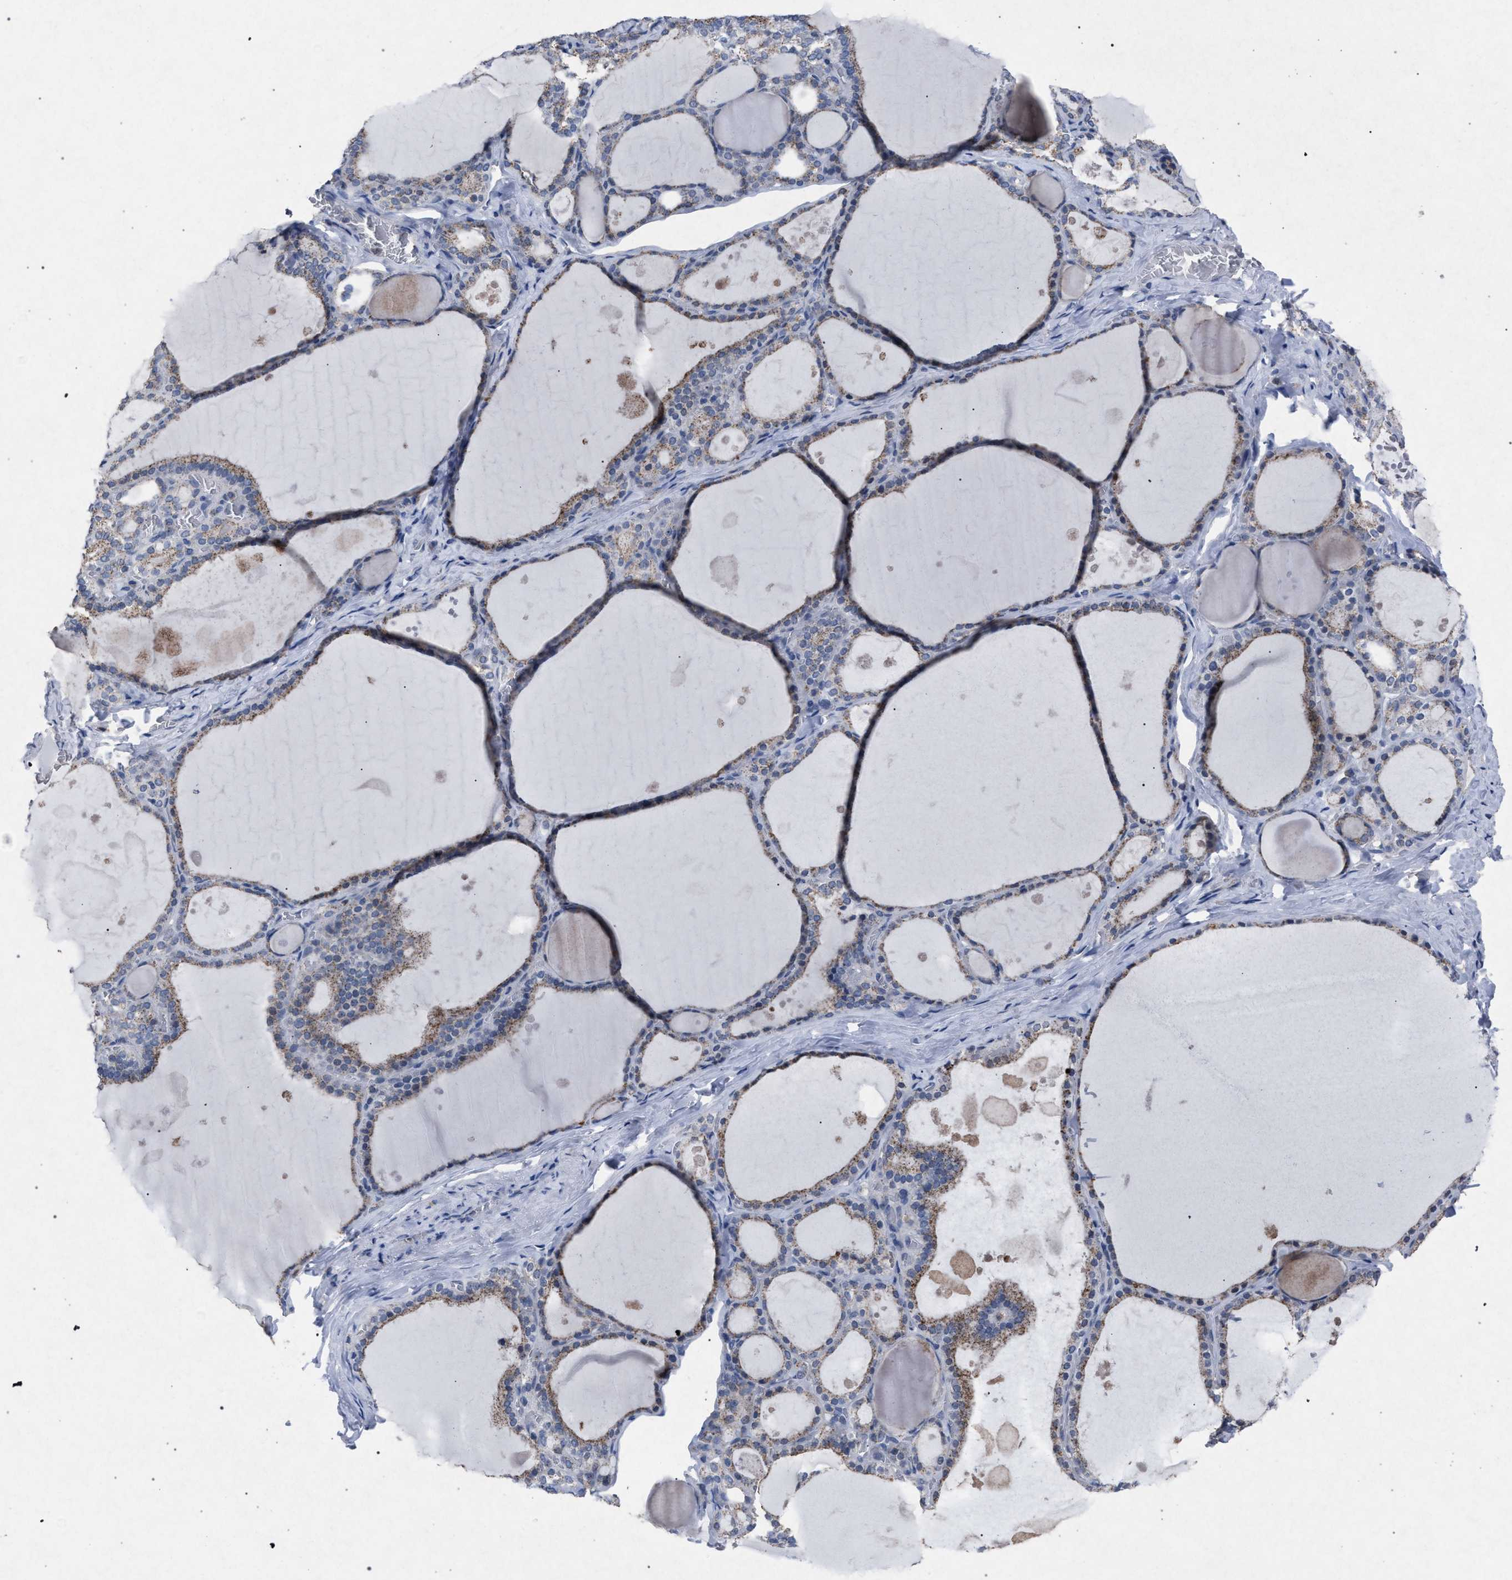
{"staining": {"intensity": "weak", "quantity": ">75%", "location": "cytoplasmic/membranous"}, "tissue": "thyroid gland", "cell_type": "Glandular cells", "image_type": "normal", "snomed": [{"axis": "morphology", "description": "Normal tissue, NOS"}, {"axis": "topography", "description": "Thyroid gland"}], "caption": "Immunohistochemistry (DAB) staining of unremarkable human thyroid gland exhibits weak cytoplasmic/membranous protein positivity in about >75% of glandular cells. (IHC, brightfield microscopy, high magnification).", "gene": "HSD17B4", "patient": {"sex": "male", "age": 56}}